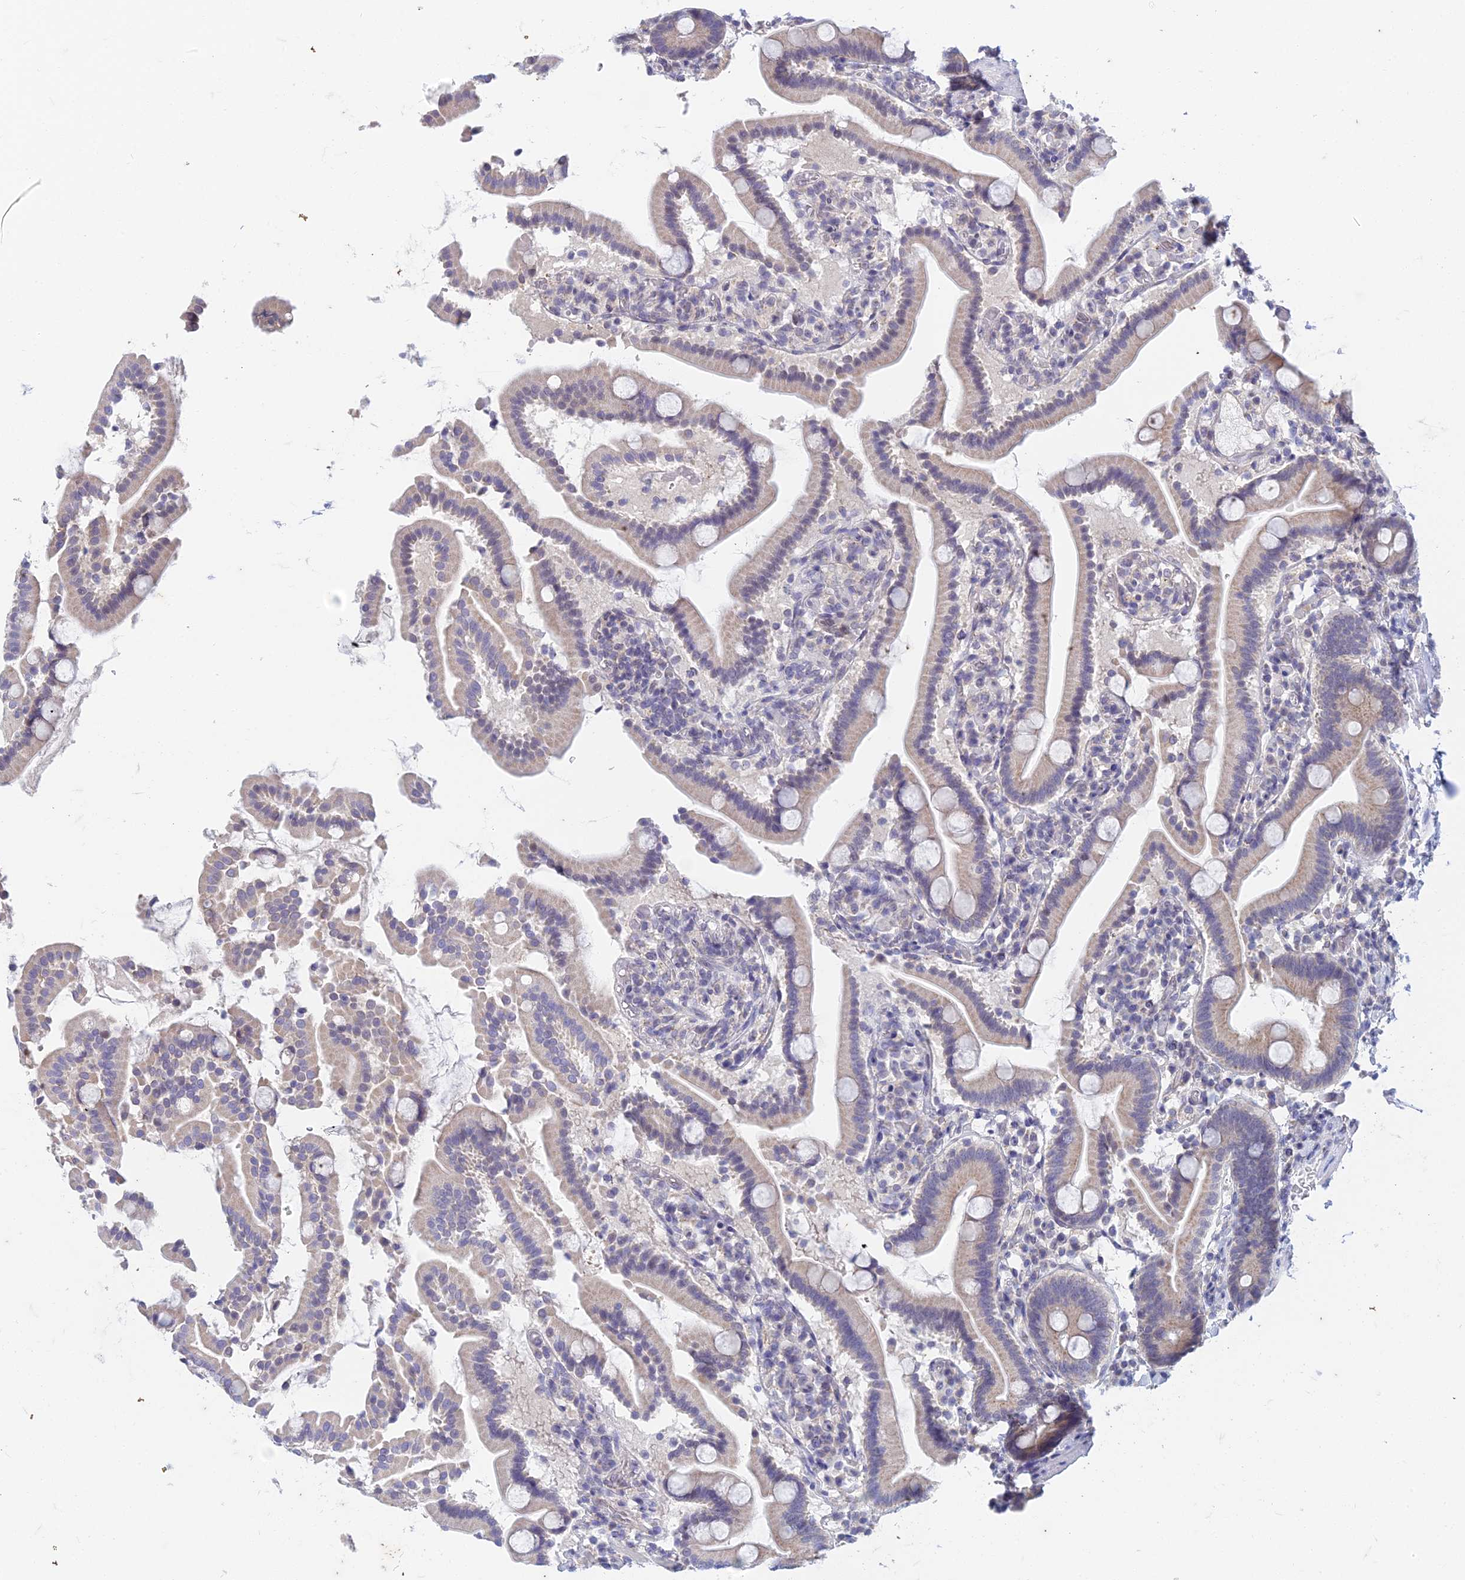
{"staining": {"intensity": "weak", "quantity": ">75%", "location": "cytoplasmic/membranous"}, "tissue": "duodenum", "cell_type": "Glandular cells", "image_type": "normal", "snomed": [{"axis": "morphology", "description": "Normal tissue, NOS"}, {"axis": "topography", "description": "Duodenum"}], "caption": "Glandular cells demonstrate low levels of weak cytoplasmic/membranous staining in about >75% of cells in normal human duodenum.", "gene": "EEF2KMT", "patient": {"sex": "male", "age": 55}}